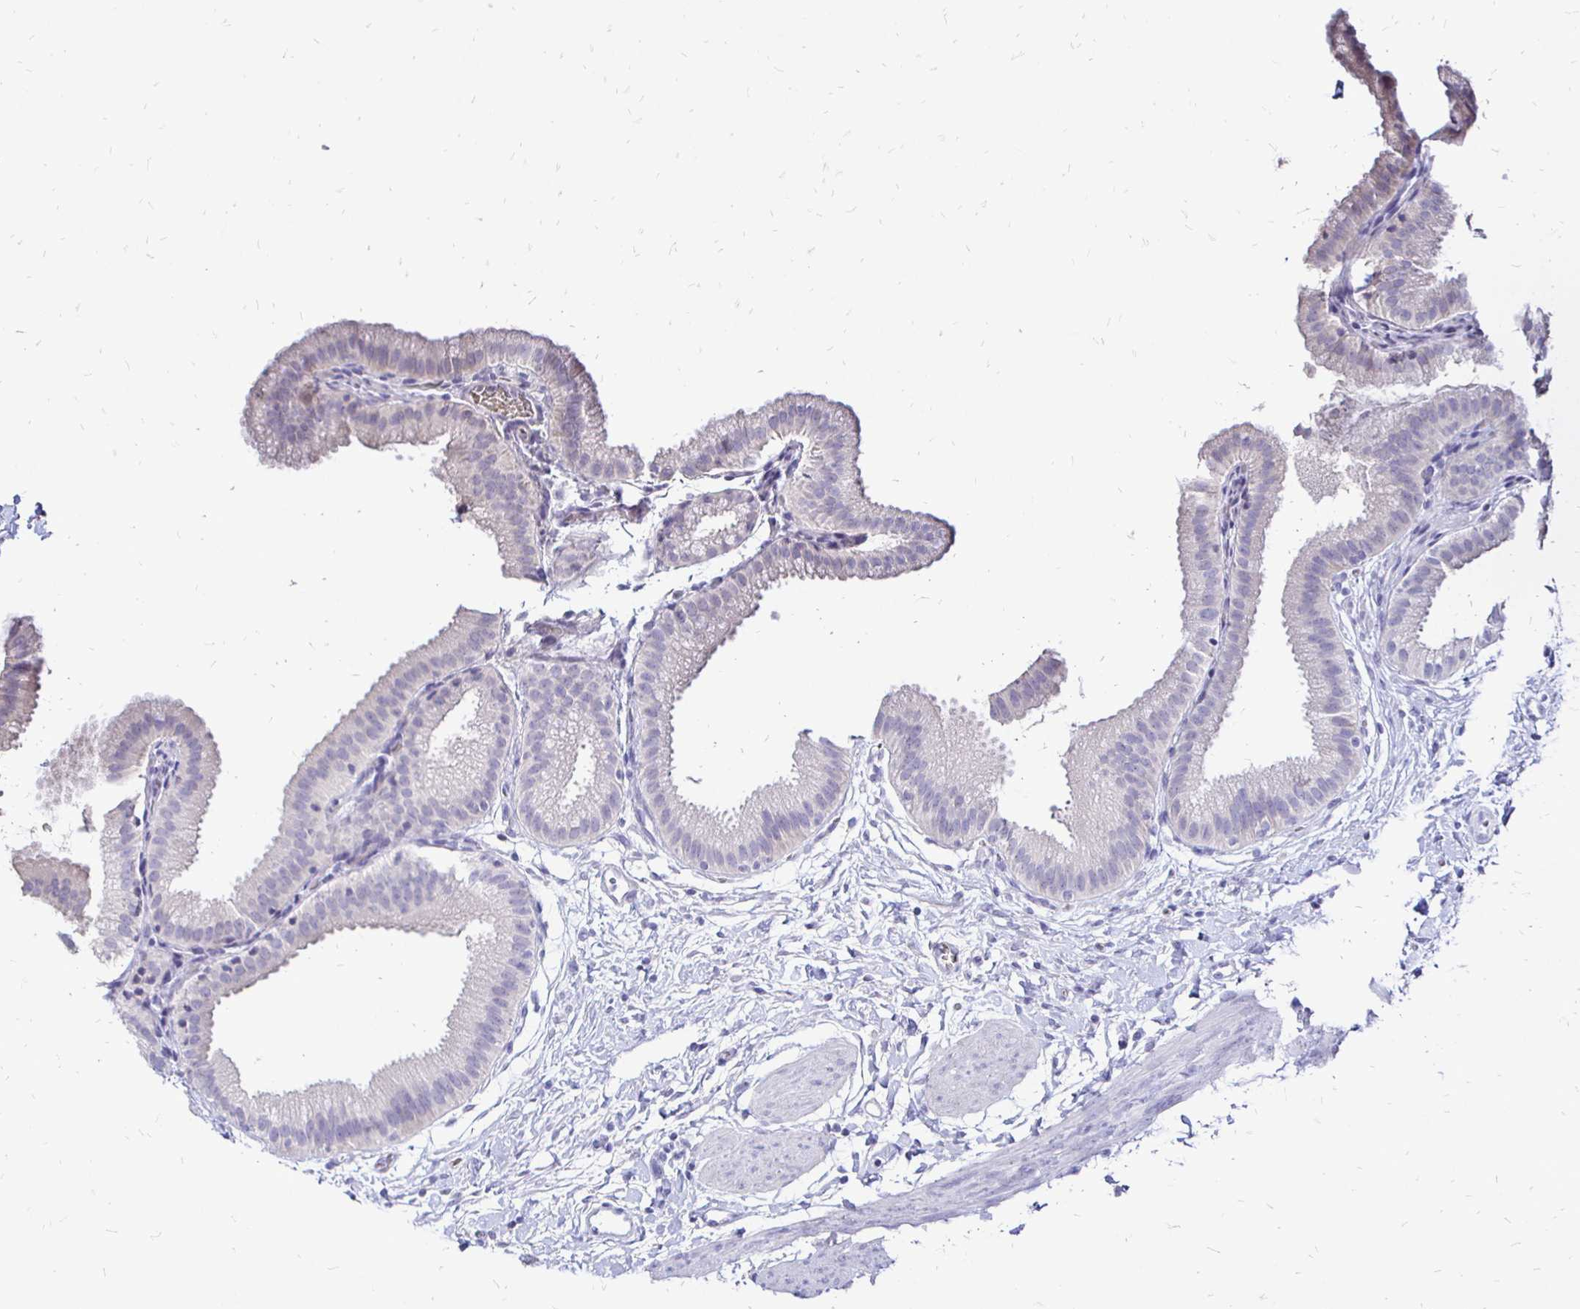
{"staining": {"intensity": "negative", "quantity": "none", "location": "none"}, "tissue": "gallbladder", "cell_type": "Glandular cells", "image_type": "normal", "snomed": [{"axis": "morphology", "description": "Normal tissue, NOS"}, {"axis": "topography", "description": "Gallbladder"}], "caption": "DAB immunohistochemical staining of normal gallbladder reveals no significant expression in glandular cells. Brightfield microscopy of immunohistochemistry stained with DAB (brown) and hematoxylin (blue), captured at high magnification.", "gene": "IRGC", "patient": {"sex": "female", "age": 63}}